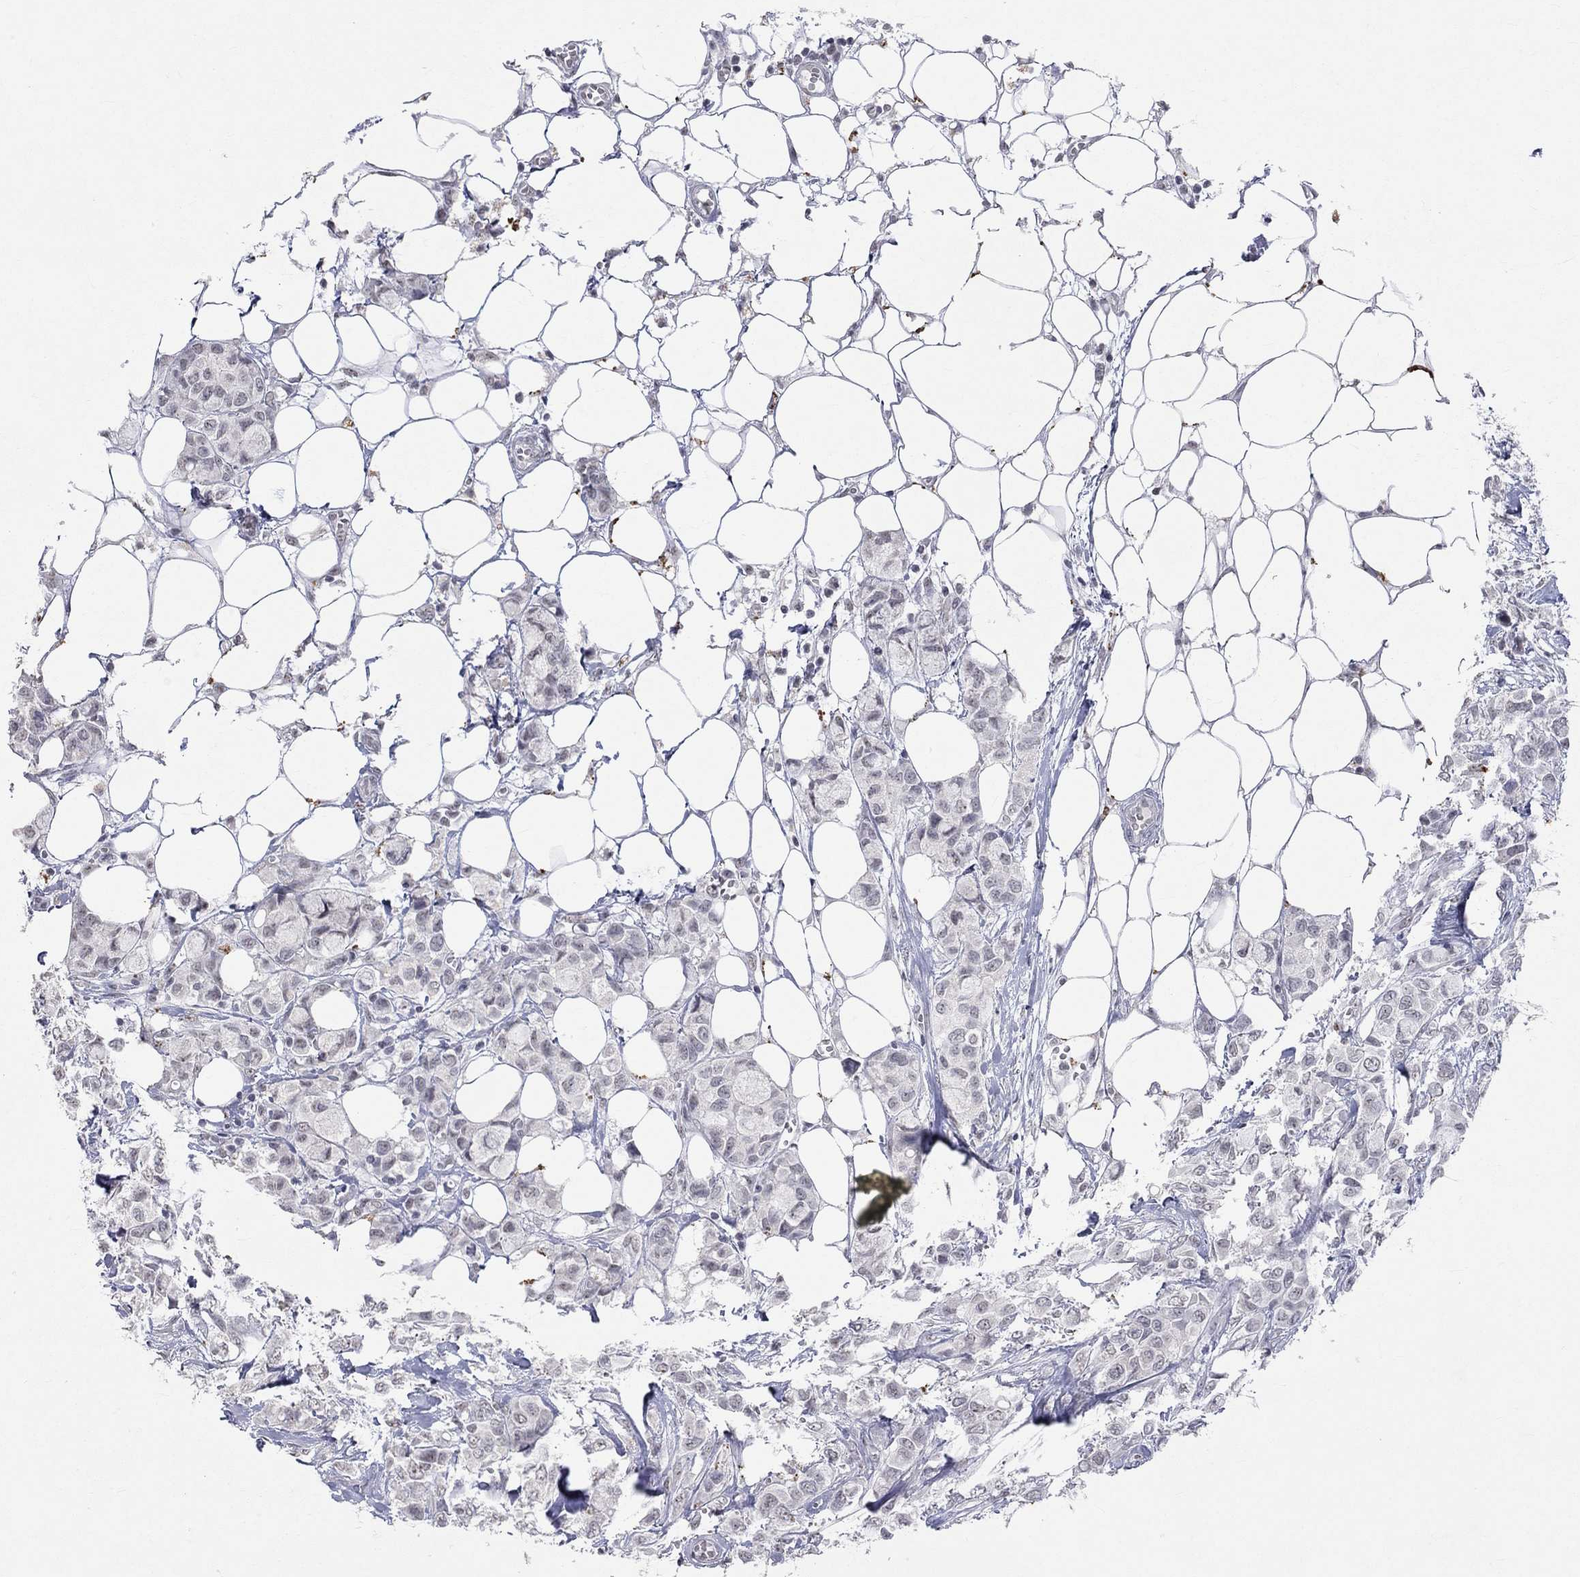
{"staining": {"intensity": "negative", "quantity": "none", "location": "none"}, "tissue": "breast cancer", "cell_type": "Tumor cells", "image_type": "cancer", "snomed": [{"axis": "morphology", "description": "Duct carcinoma"}, {"axis": "topography", "description": "Breast"}], "caption": "DAB (3,3'-diaminobenzidine) immunohistochemical staining of invasive ductal carcinoma (breast) displays no significant staining in tumor cells.", "gene": "TMEM143", "patient": {"sex": "female", "age": 85}}